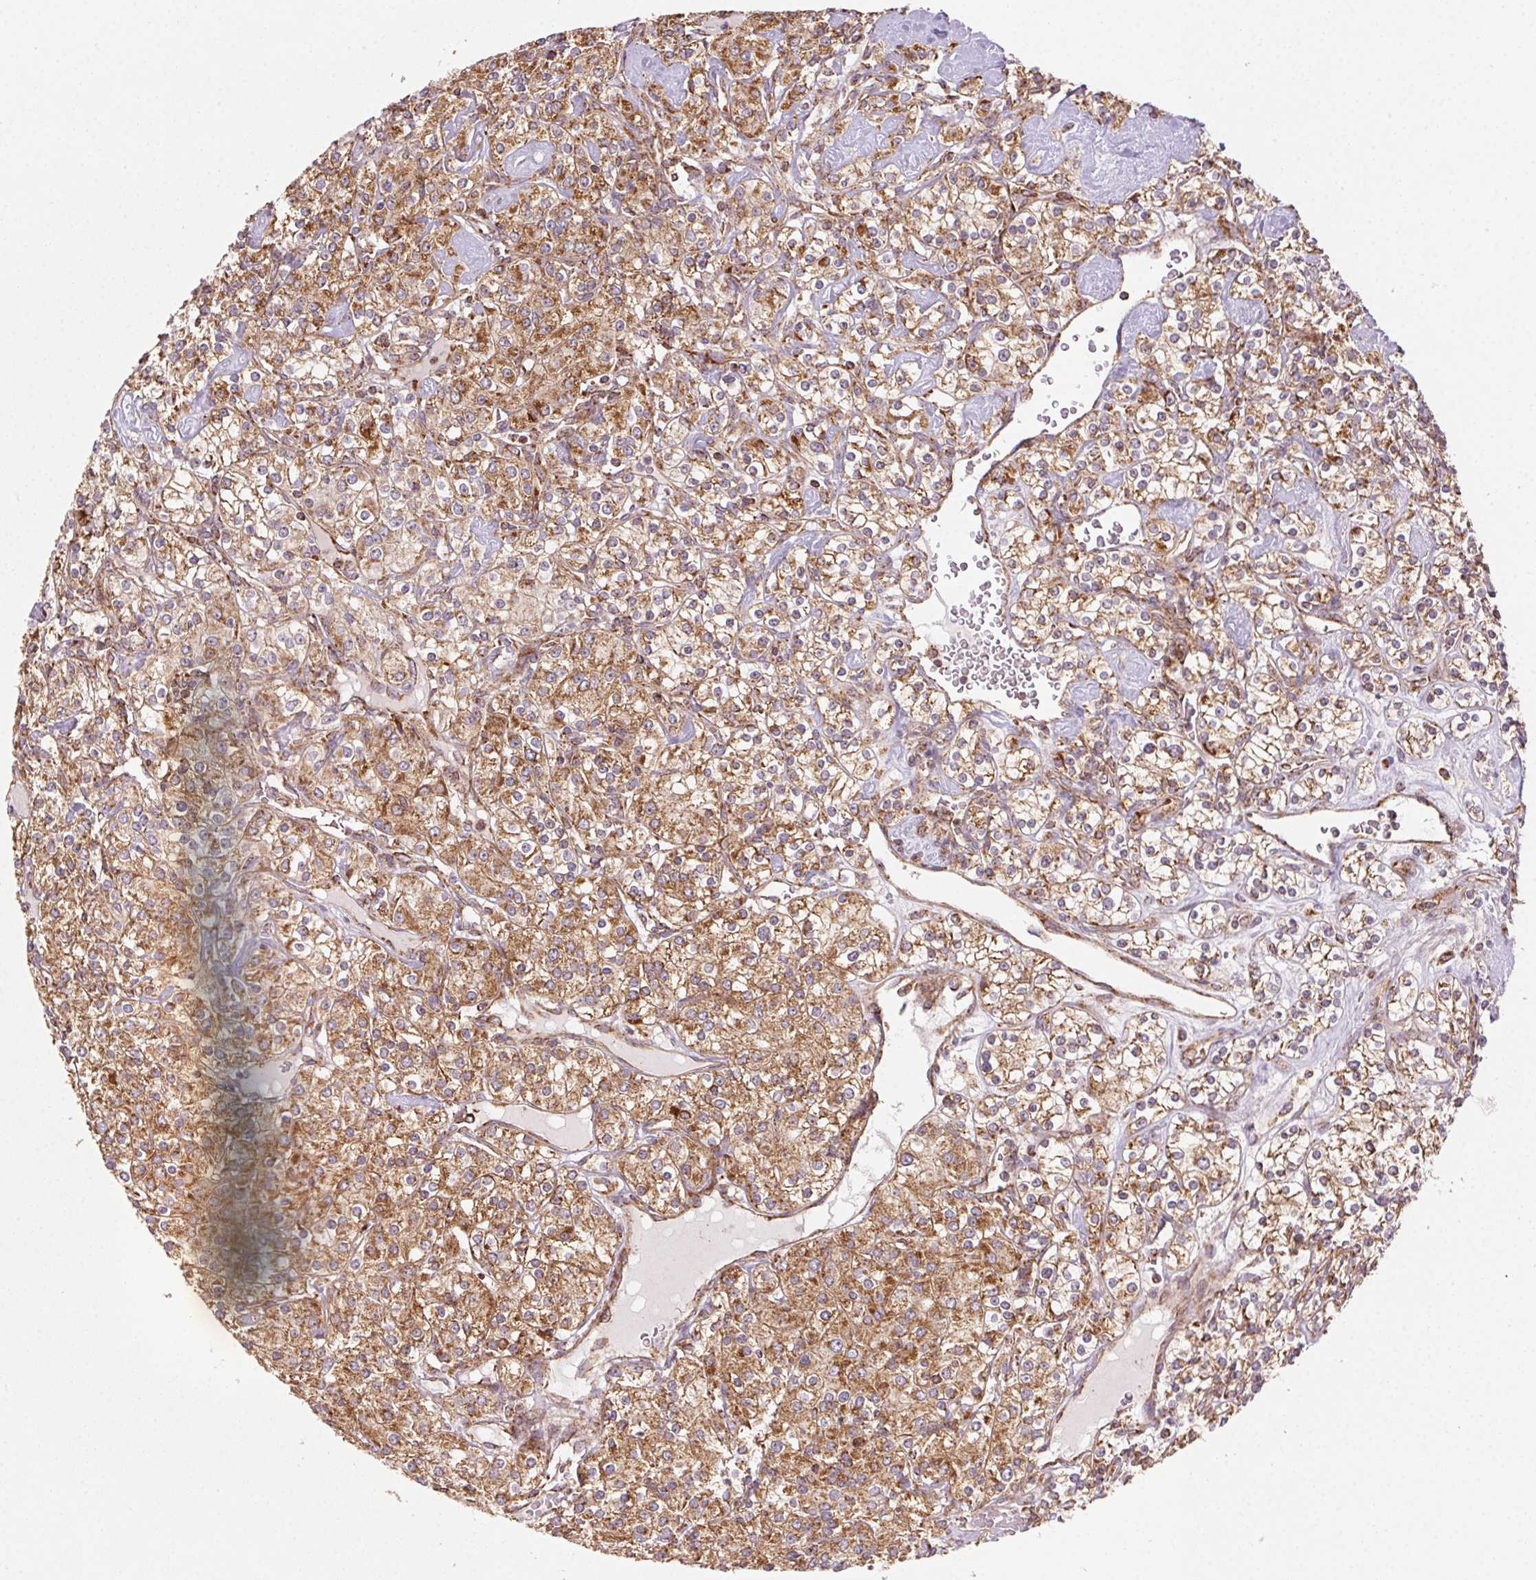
{"staining": {"intensity": "moderate", "quantity": ">75%", "location": "cytoplasmic/membranous"}, "tissue": "renal cancer", "cell_type": "Tumor cells", "image_type": "cancer", "snomed": [{"axis": "morphology", "description": "Adenocarcinoma, NOS"}, {"axis": "topography", "description": "Kidney"}], "caption": "Adenocarcinoma (renal) stained with a brown dye demonstrates moderate cytoplasmic/membranous positive expression in approximately >75% of tumor cells.", "gene": "CLPB", "patient": {"sex": "male", "age": 77}}